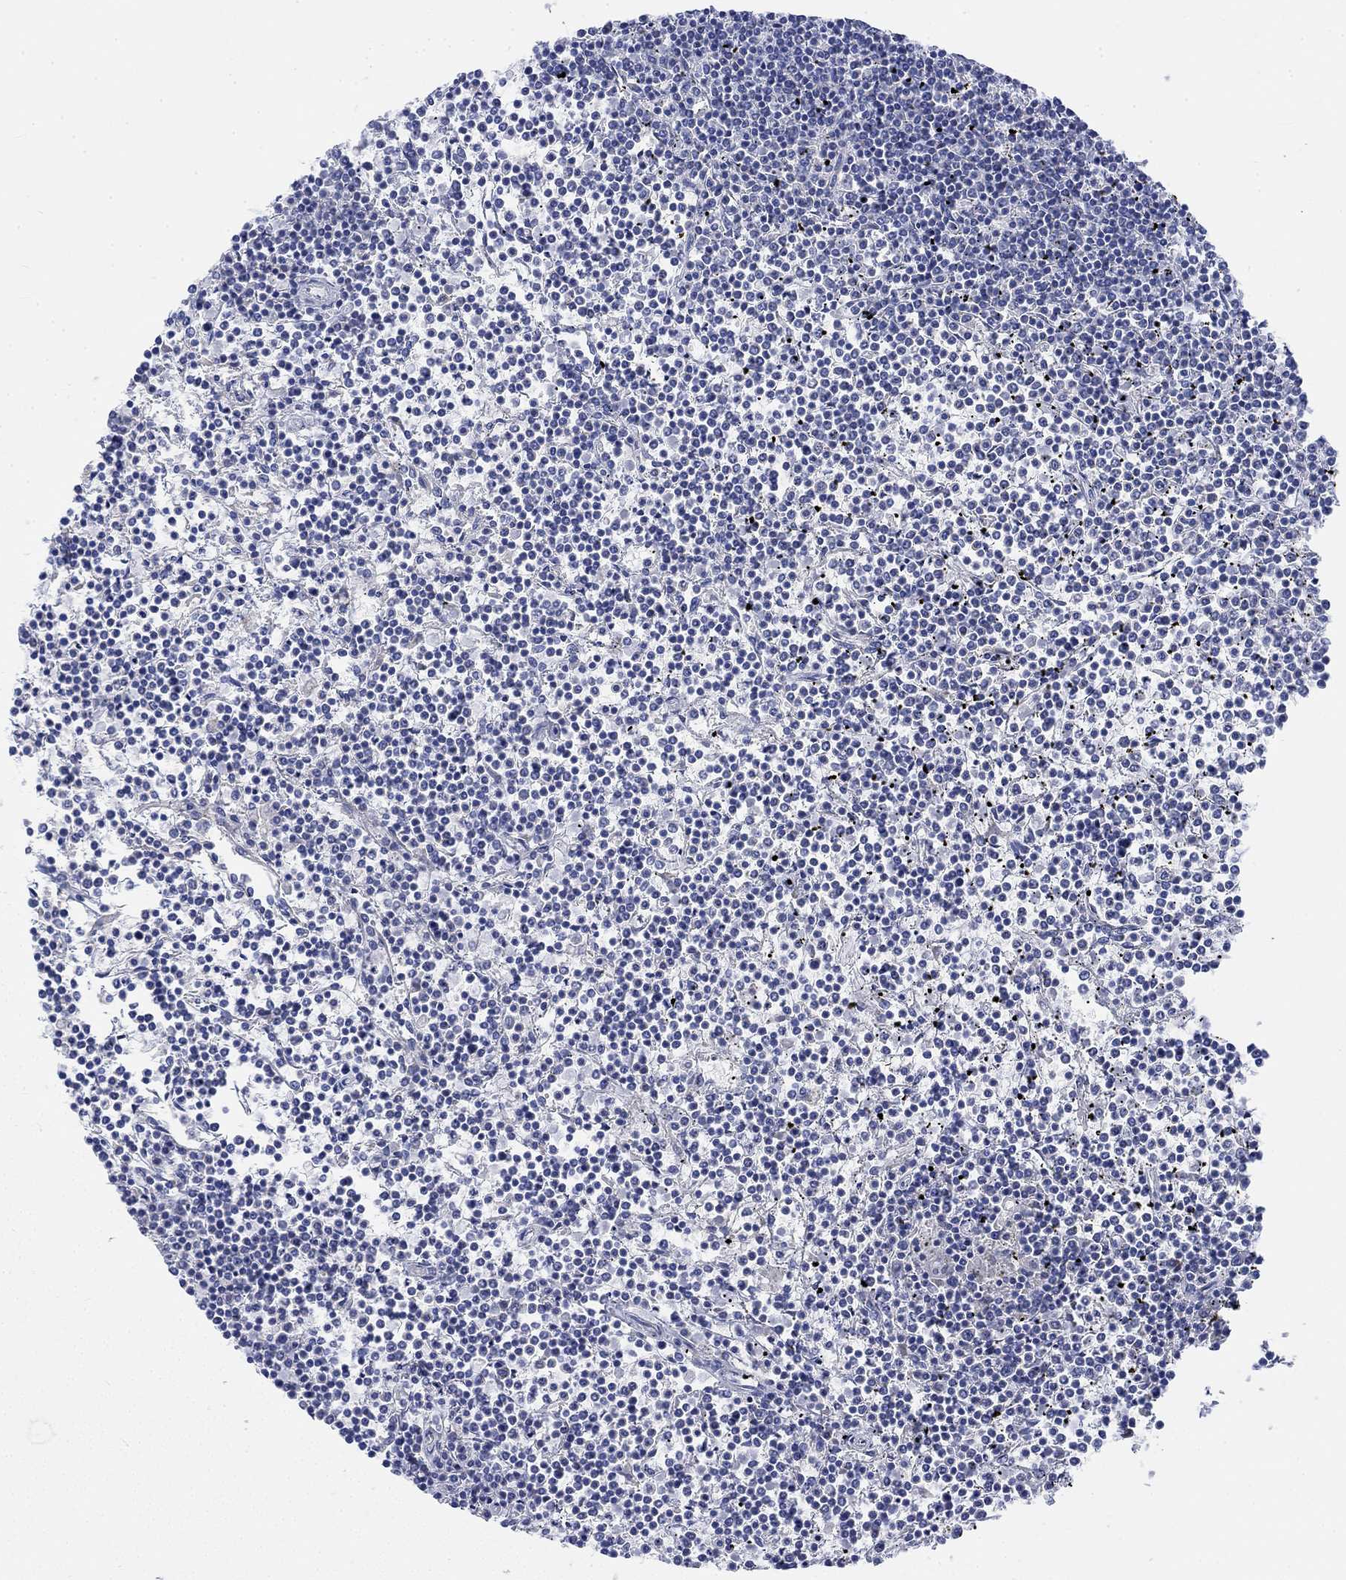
{"staining": {"intensity": "negative", "quantity": "none", "location": "none"}, "tissue": "lymphoma", "cell_type": "Tumor cells", "image_type": "cancer", "snomed": [{"axis": "morphology", "description": "Malignant lymphoma, non-Hodgkin's type, Low grade"}, {"axis": "topography", "description": "Spleen"}], "caption": "Tumor cells show no significant protein positivity in low-grade malignant lymphoma, non-Hodgkin's type. The staining is performed using DAB brown chromogen with nuclei counter-stained in using hematoxylin.", "gene": "REEP6", "patient": {"sex": "female", "age": 19}}